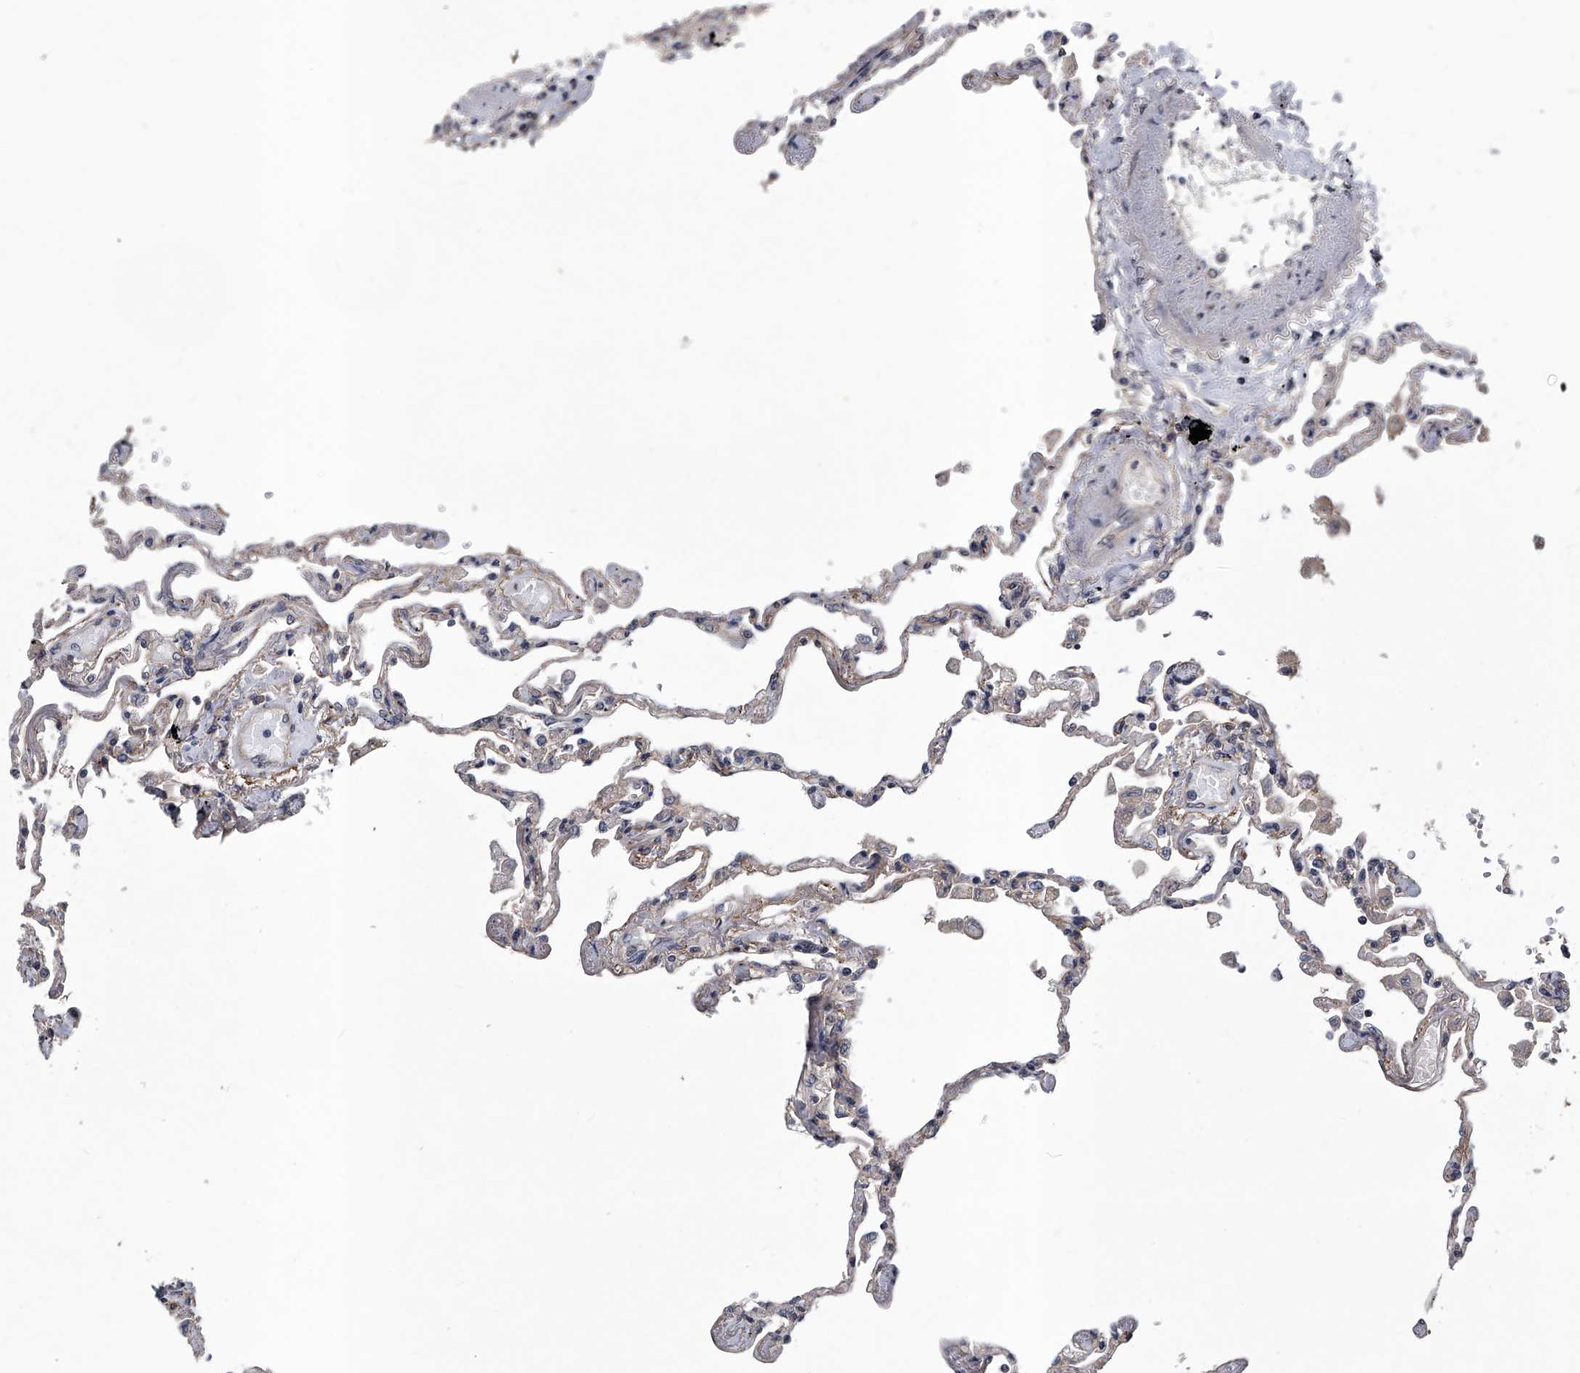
{"staining": {"intensity": "negative", "quantity": "none", "location": "none"}, "tissue": "lung", "cell_type": "Alveolar cells", "image_type": "normal", "snomed": [{"axis": "morphology", "description": "Normal tissue, NOS"}, {"axis": "topography", "description": "Lung"}], "caption": "Photomicrograph shows no significant protein expression in alveolar cells of normal lung. (Stains: DAB immunohistochemistry with hematoxylin counter stain, Microscopy: brightfield microscopy at high magnification).", "gene": "SLC12A8", "patient": {"sex": "female", "age": 67}}